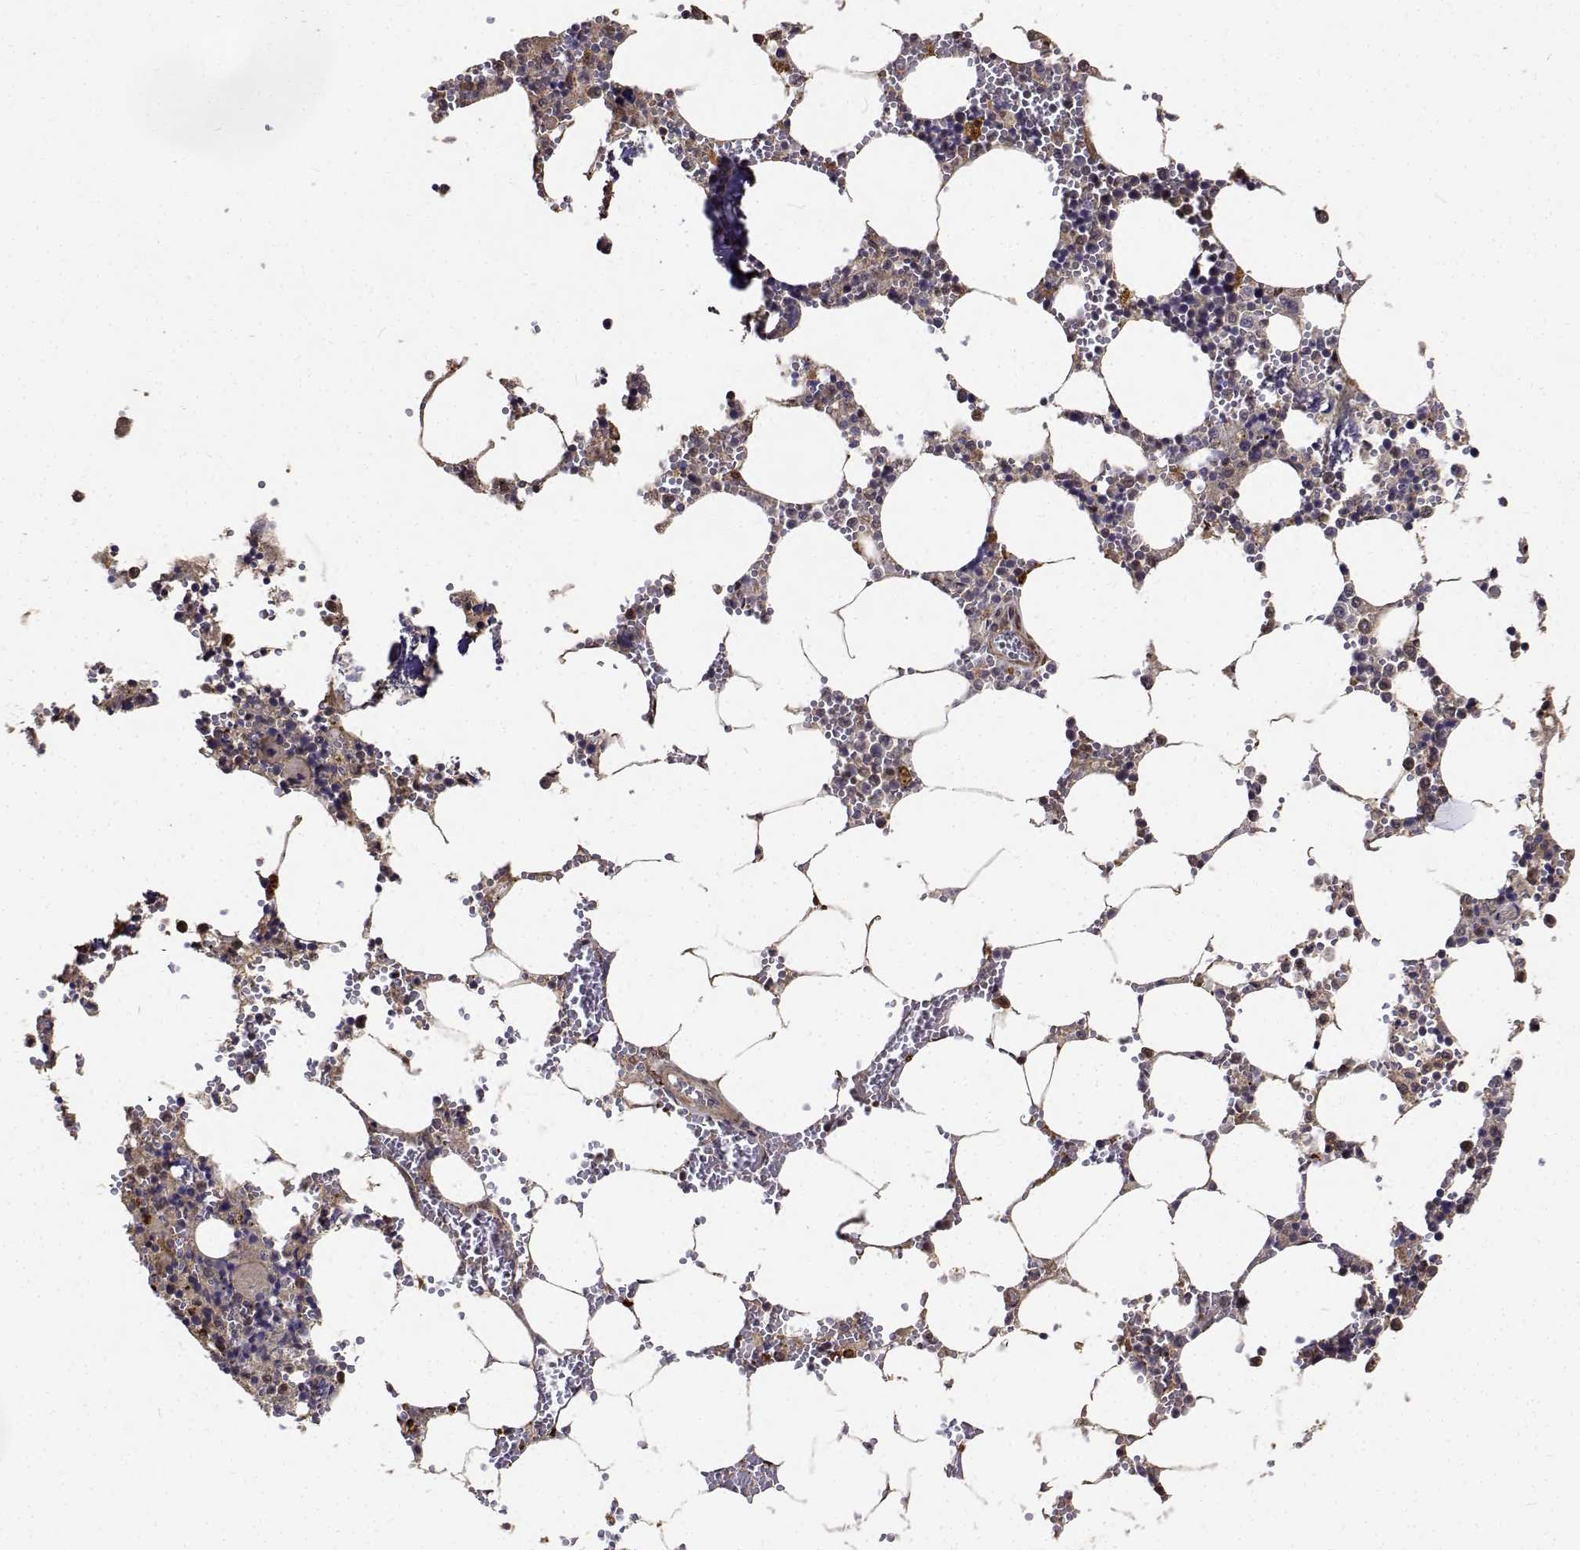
{"staining": {"intensity": "strong", "quantity": "25%-75%", "location": "cytoplasmic/membranous,nuclear"}, "tissue": "bone marrow", "cell_type": "Hematopoietic cells", "image_type": "normal", "snomed": [{"axis": "morphology", "description": "Normal tissue, NOS"}, {"axis": "topography", "description": "Bone marrow"}], "caption": "Immunohistochemistry (IHC) staining of normal bone marrow, which exhibits high levels of strong cytoplasmic/membranous,nuclear staining in approximately 25%-75% of hematopoietic cells indicating strong cytoplasmic/membranous,nuclear protein expression. The staining was performed using DAB (3,3'-diaminobenzidine) (brown) for protein detection and nuclei were counterstained in hematoxylin (blue).", "gene": "PCID2", "patient": {"sex": "male", "age": 54}}